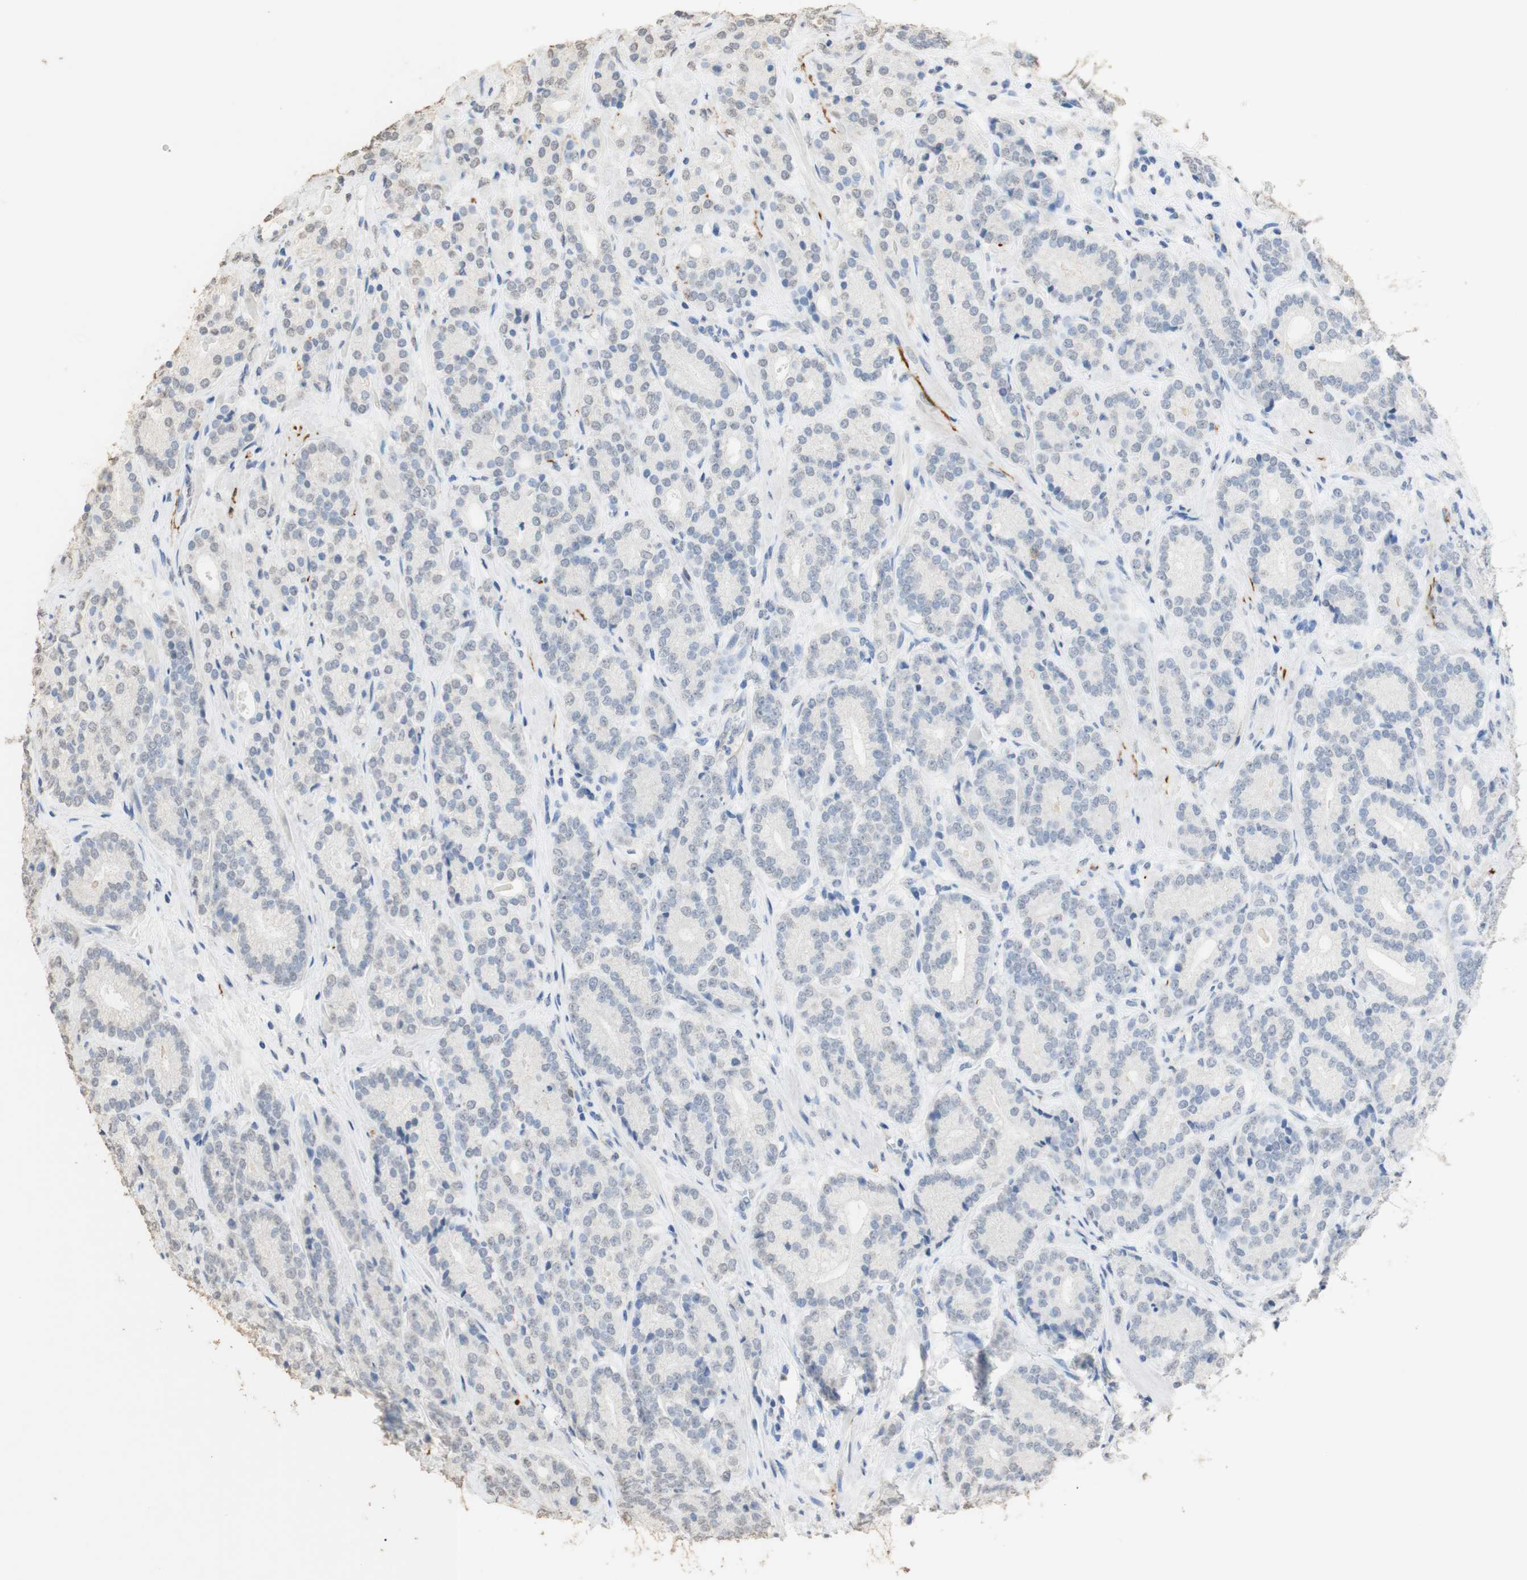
{"staining": {"intensity": "weak", "quantity": "<25%", "location": "nuclear"}, "tissue": "prostate cancer", "cell_type": "Tumor cells", "image_type": "cancer", "snomed": [{"axis": "morphology", "description": "Adenocarcinoma, High grade"}, {"axis": "topography", "description": "Prostate"}], "caption": "Protein analysis of prostate cancer reveals no significant staining in tumor cells.", "gene": "L1CAM", "patient": {"sex": "male", "age": 61}}